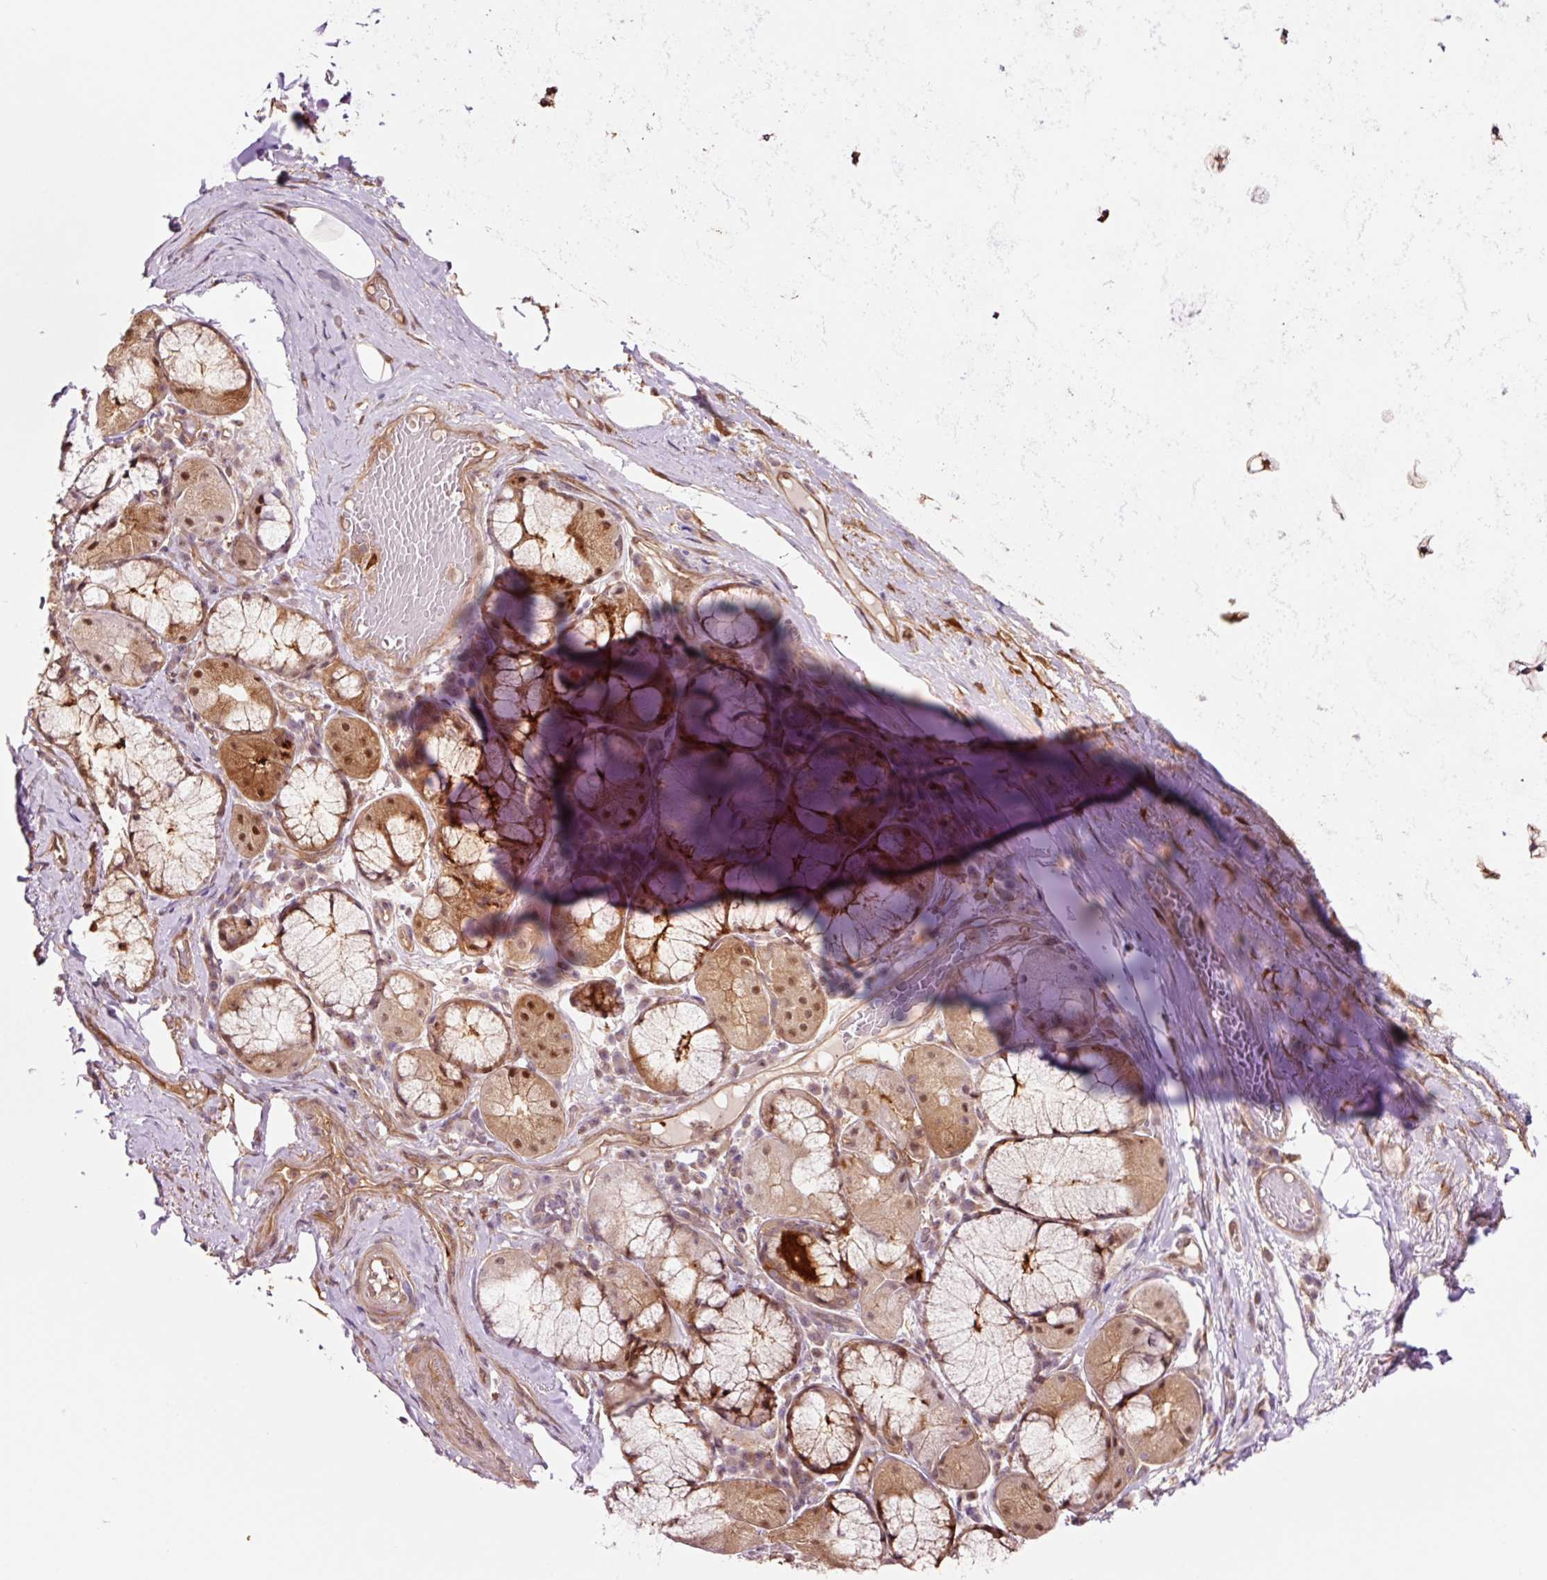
{"staining": {"intensity": "negative", "quantity": "none", "location": "none"}, "tissue": "adipose tissue", "cell_type": "Adipocytes", "image_type": "normal", "snomed": [{"axis": "morphology", "description": "Normal tissue, NOS"}, {"axis": "topography", "description": "Cartilage tissue"}, {"axis": "topography", "description": "Bronchus"}], "caption": "DAB immunohistochemical staining of benign adipose tissue shows no significant positivity in adipocytes. The staining was performed using DAB to visualize the protein expression in brown, while the nuclei were stained in blue with hematoxylin (Magnification: 20x).", "gene": "FBXL14", "patient": {"sex": "male", "age": 56}}